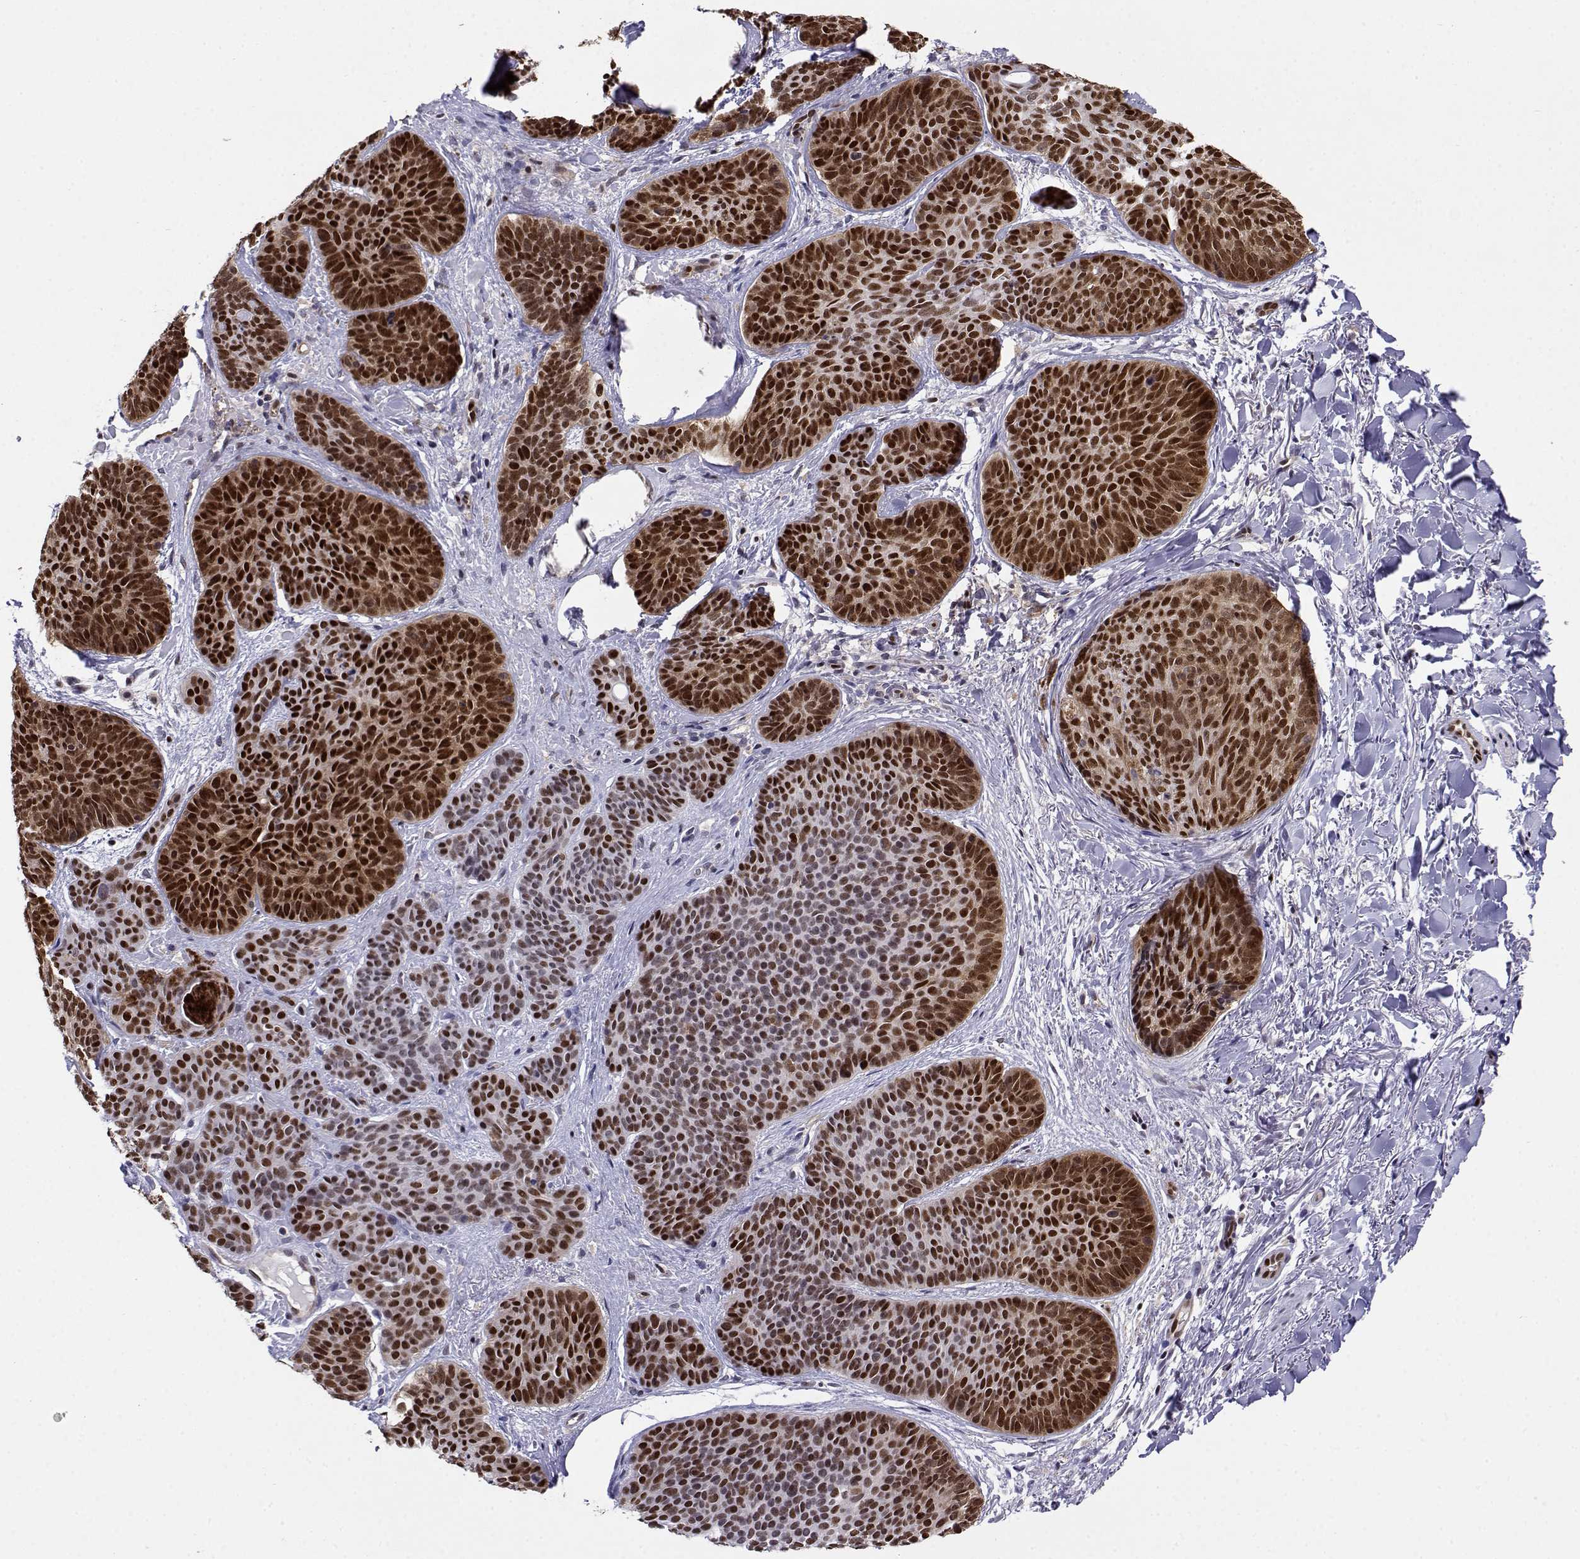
{"staining": {"intensity": "strong", "quantity": "25%-75%", "location": "nuclear"}, "tissue": "skin cancer", "cell_type": "Tumor cells", "image_type": "cancer", "snomed": [{"axis": "morphology", "description": "Basal cell carcinoma"}, {"axis": "topography", "description": "Skin"}], "caption": "Skin cancer stained with DAB (3,3'-diaminobenzidine) immunohistochemistry displays high levels of strong nuclear expression in approximately 25%-75% of tumor cells. (Brightfield microscopy of DAB IHC at high magnification).", "gene": "ERF", "patient": {"sex": "female", "age": 82}}